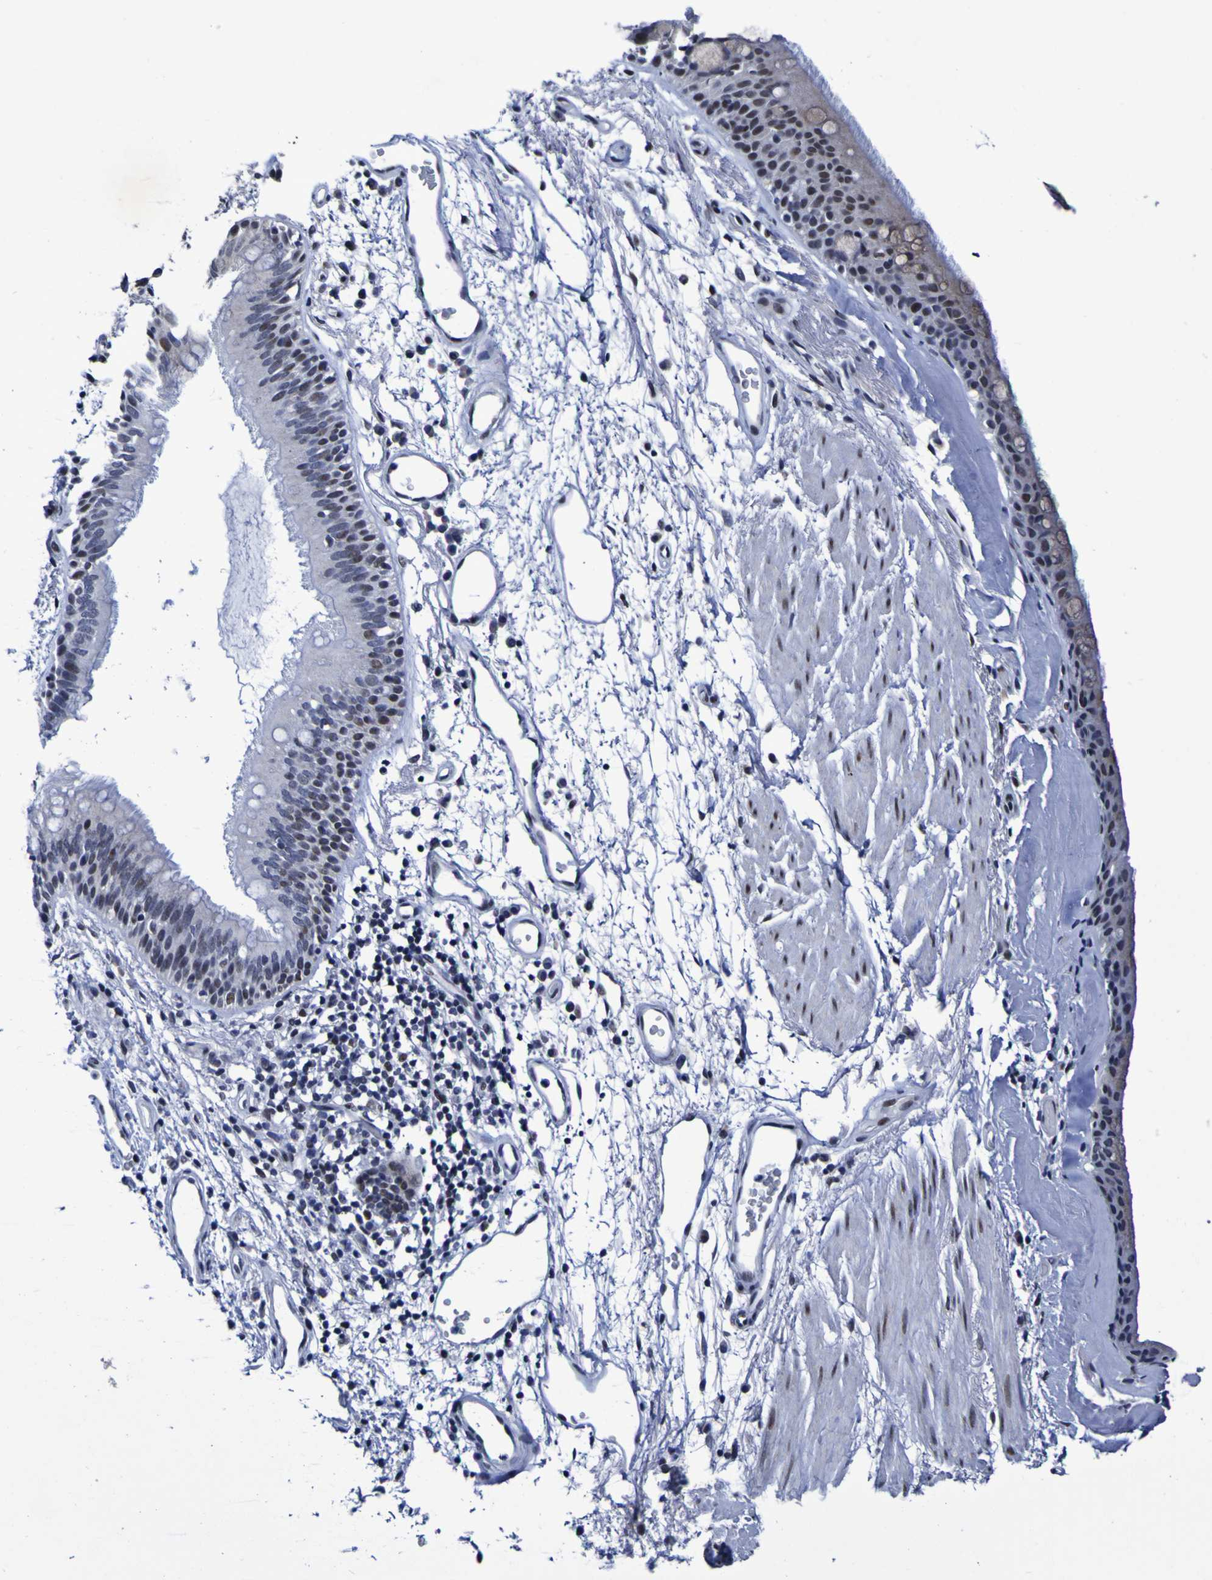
{"staining": {"intensity": "weak", "quantity": "25%-75%", "location": "cytoplasmic/membranous,nuclear"}, "tissue": "bronchus", "cell_type": "Respiratory epithelial cells", "image_type": "normal", "snomed": [{"axis": "morphology", "description": "Normal tissue, NOS"}, {"axis": "morphology", "description": "Adenocarcinoma, NOS"}, {"axis": "topography", "description": "Bronchus"}, {"axis": "topography", "description": "Lung"}], "caption": "Immunohistochemistry (IHC) image of normal bronchus: human bronchus stained using immunohistochemistry (IHC) demonstrates low levels of weak protein expression localized specifically in the cytoplasmic/membranous,nuclear of respiratory epithelial cells, appearing as a cytoplasmic/membranous,nuclear brown color.", "gene": "MBD3", "patient": {"sex": "female", "age": 54}}